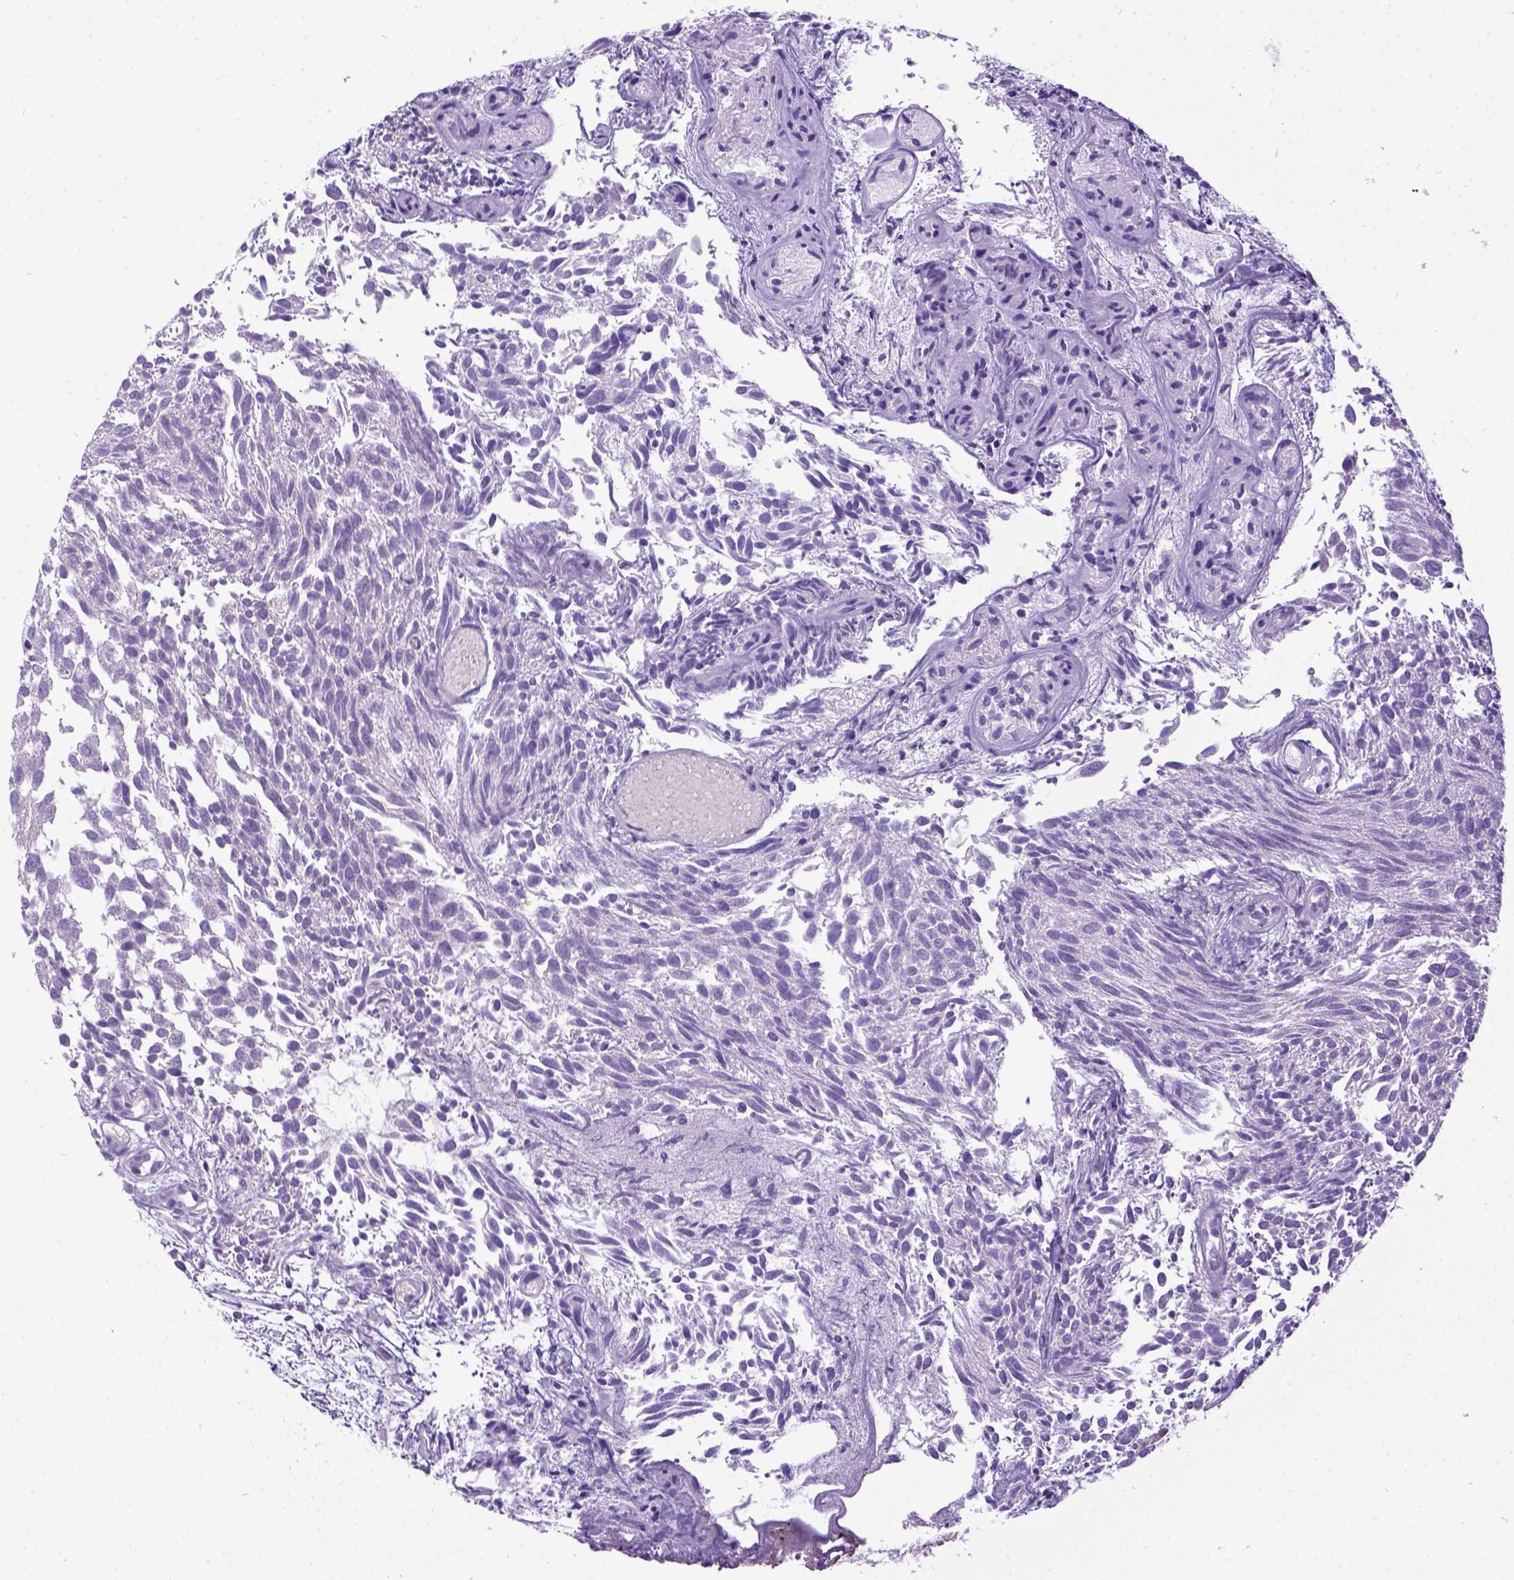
{"staining": {"intensity": "negative", "quantity": "none", "location": "none"}, "tissue": "urothelial cancer", "cell_type": "Tumor cells", "image_type": "cancer", "snomed": [{"axis": "morphology", "description": "Urothelial carcinoma, Low grade"}, {"axis": "topography", "description": "Urinary bladder"}], "caption": "This histopathology image is of low-grade urothelial carcinoma stained with IHC to label a protein in brown with the nuclei are counter-stained blue. There is no expression in tumor cells. (Stains: DAB (3,3'-diaminobenzidine) IHC with hematoxylin counter stain, Microscopy: brightfield microscopy at high magnification).", "gene": "NEK5", "patient": {"sex": "male", "age": 70}}